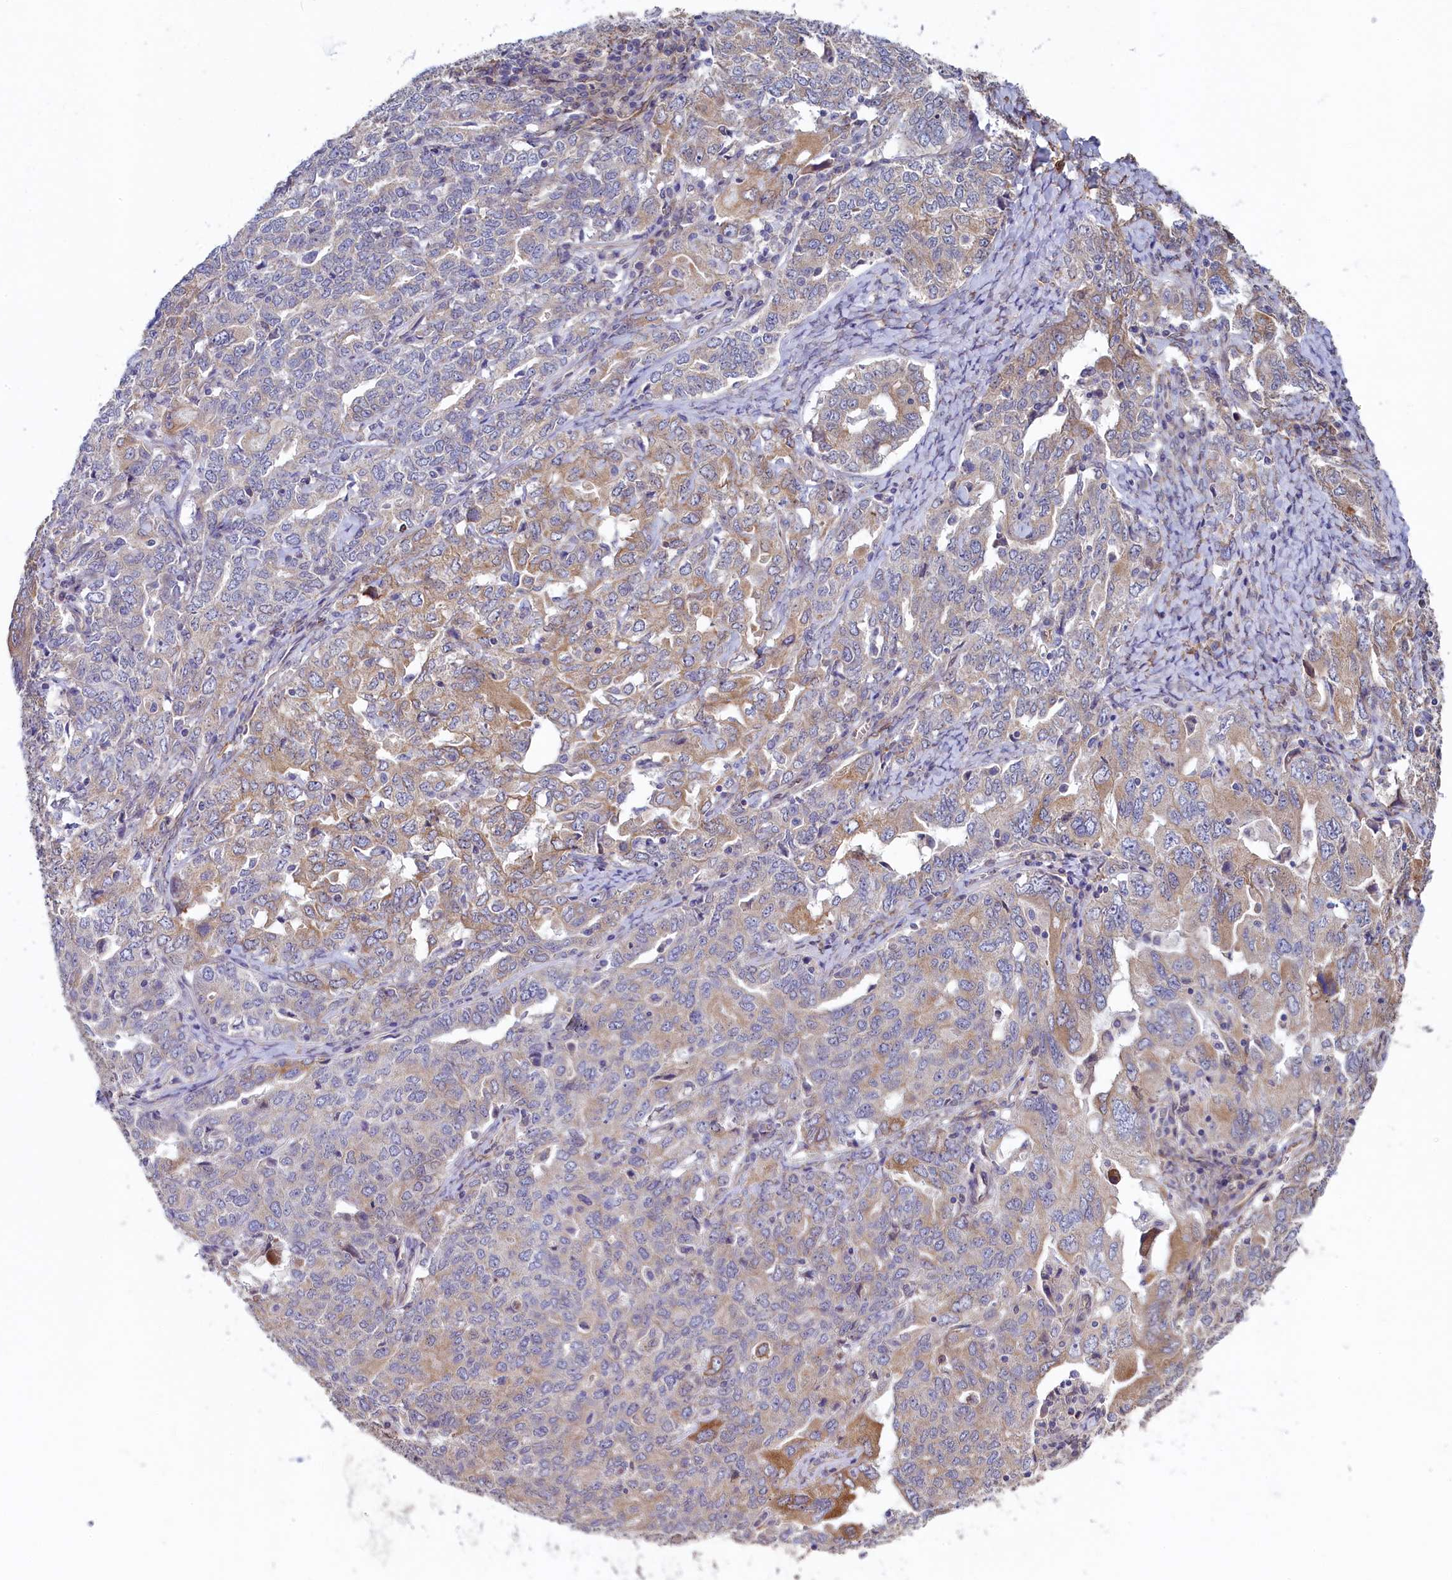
{"staining": {"intensity": "moderate", "quantity": "<25%", "location": "cytoplasmic/membranous"}, "tissue": "ovarian cancer", "cell_type": "Tumor cells", "image_type": "cancer", "snomed": [{"axis": "morphology", "description": "Carcinoma, endometroid"}, {"axis": "topography", "description": "Ovary"}], "caption": "Tumor cells exhibit low levels of moderate cytoplasmic/membranous expression in about <25% of cells in human ovarian cancer (endometroid carcinoma).", "gene": "SPATA2L", "patient": {"sex": "female", "age": 62}}